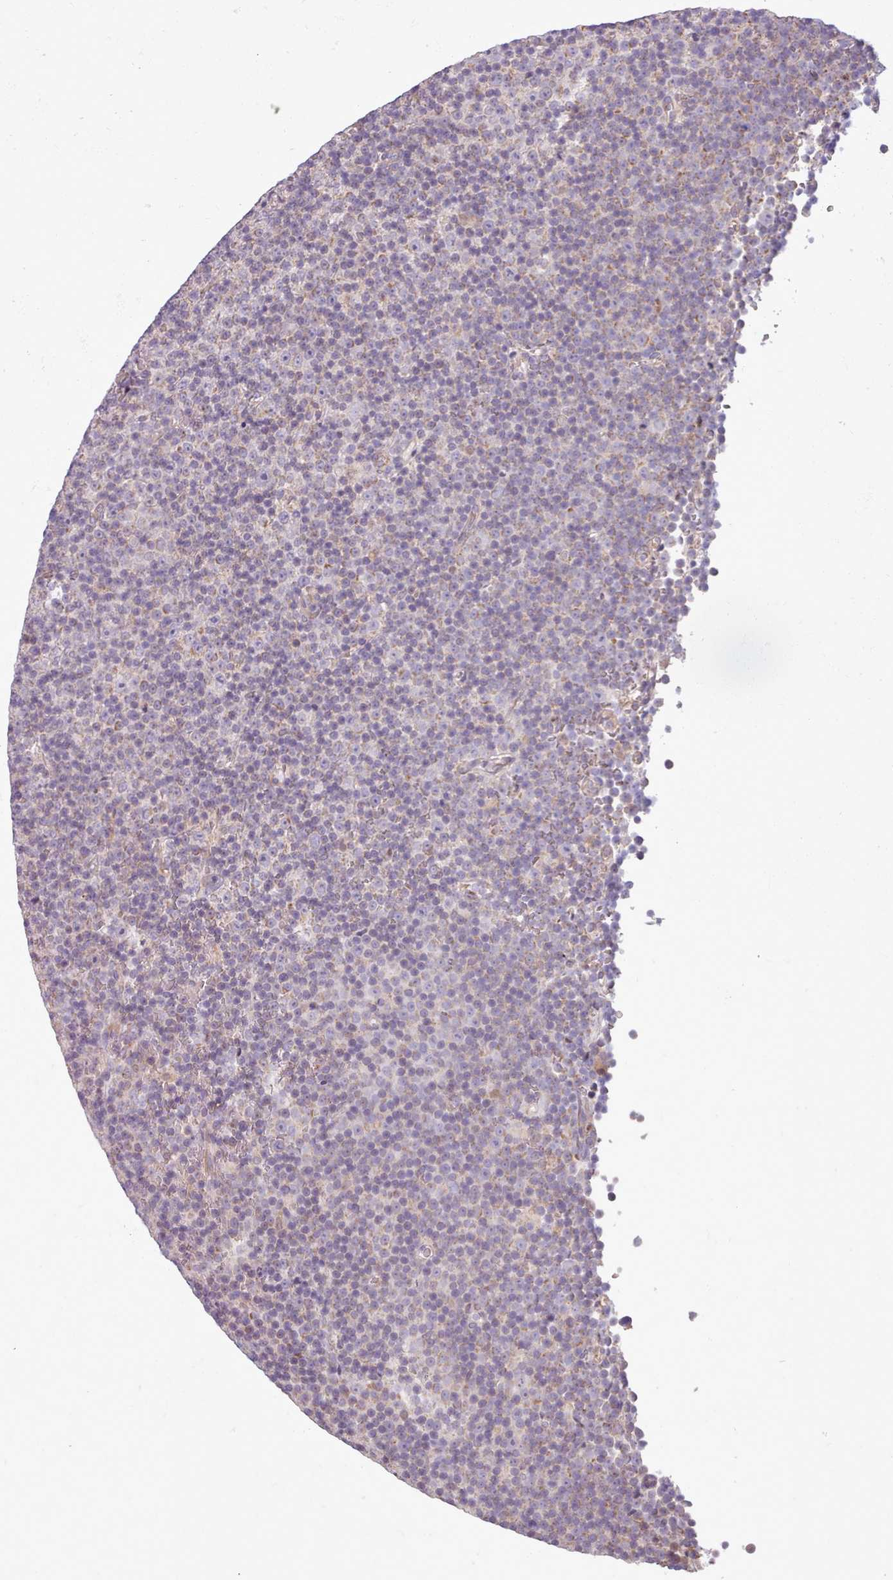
{"staining": {"intensity": "negative", "quantity": "none", "location": "none"}, "tissue": "lymphoma", "cell_type": "Tumor cells", "image_type": "cancer", "snomed": [{"axis": "morphology", "description": "Malignant lymphoma, non-Hodgkin's type, Low grade"}, {"axis": "topography", "description": "Lymph node"}], "caption": "Tumor cells show no significant protein positivity in malignant lymphoma, non-Hodgkin's type (low-grade).", "gene": "SLURP1", "patient": {"sex": "female", "age": 67}}